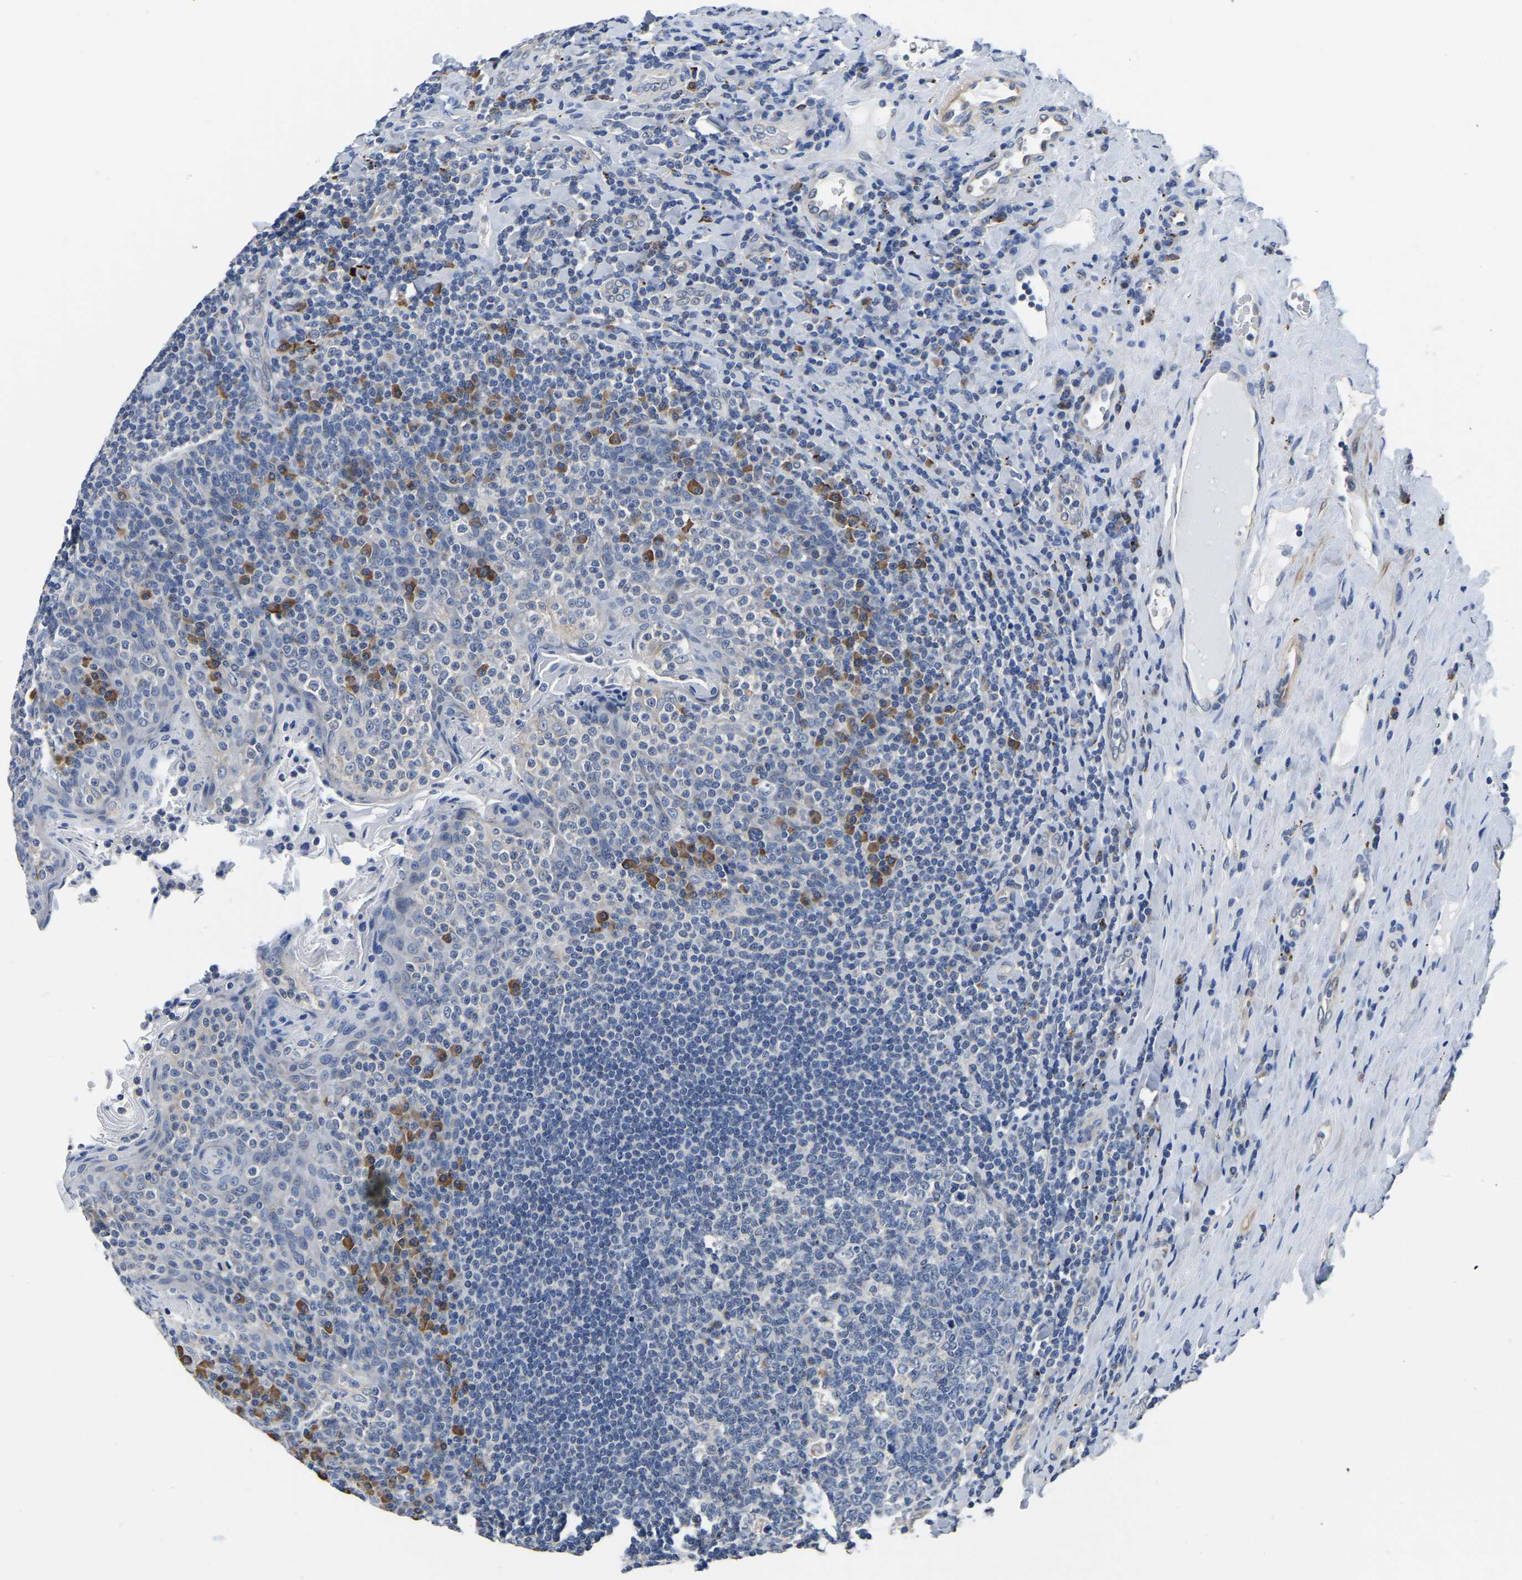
{"staining": {"intensity": "negative", "quantity": "none", "location": "none"}, "tissue": "tonsil", "cell_type": "Germinal center cells", "image_type": "normal", "snomed": [{"axis": "morphology", "description": "Normal tissue, NOS"}, {"axis": "topography", "description": "Tonsil"}], "caption": "This image is of unremarkable tonsil stained with immunohistochemistry to label a protein in brown with the nuclei are counter-stained blue. There is no expression in germinal center cells.", "gene": "PDLIM7", "patient": {"sex": "male", "age": 17}}